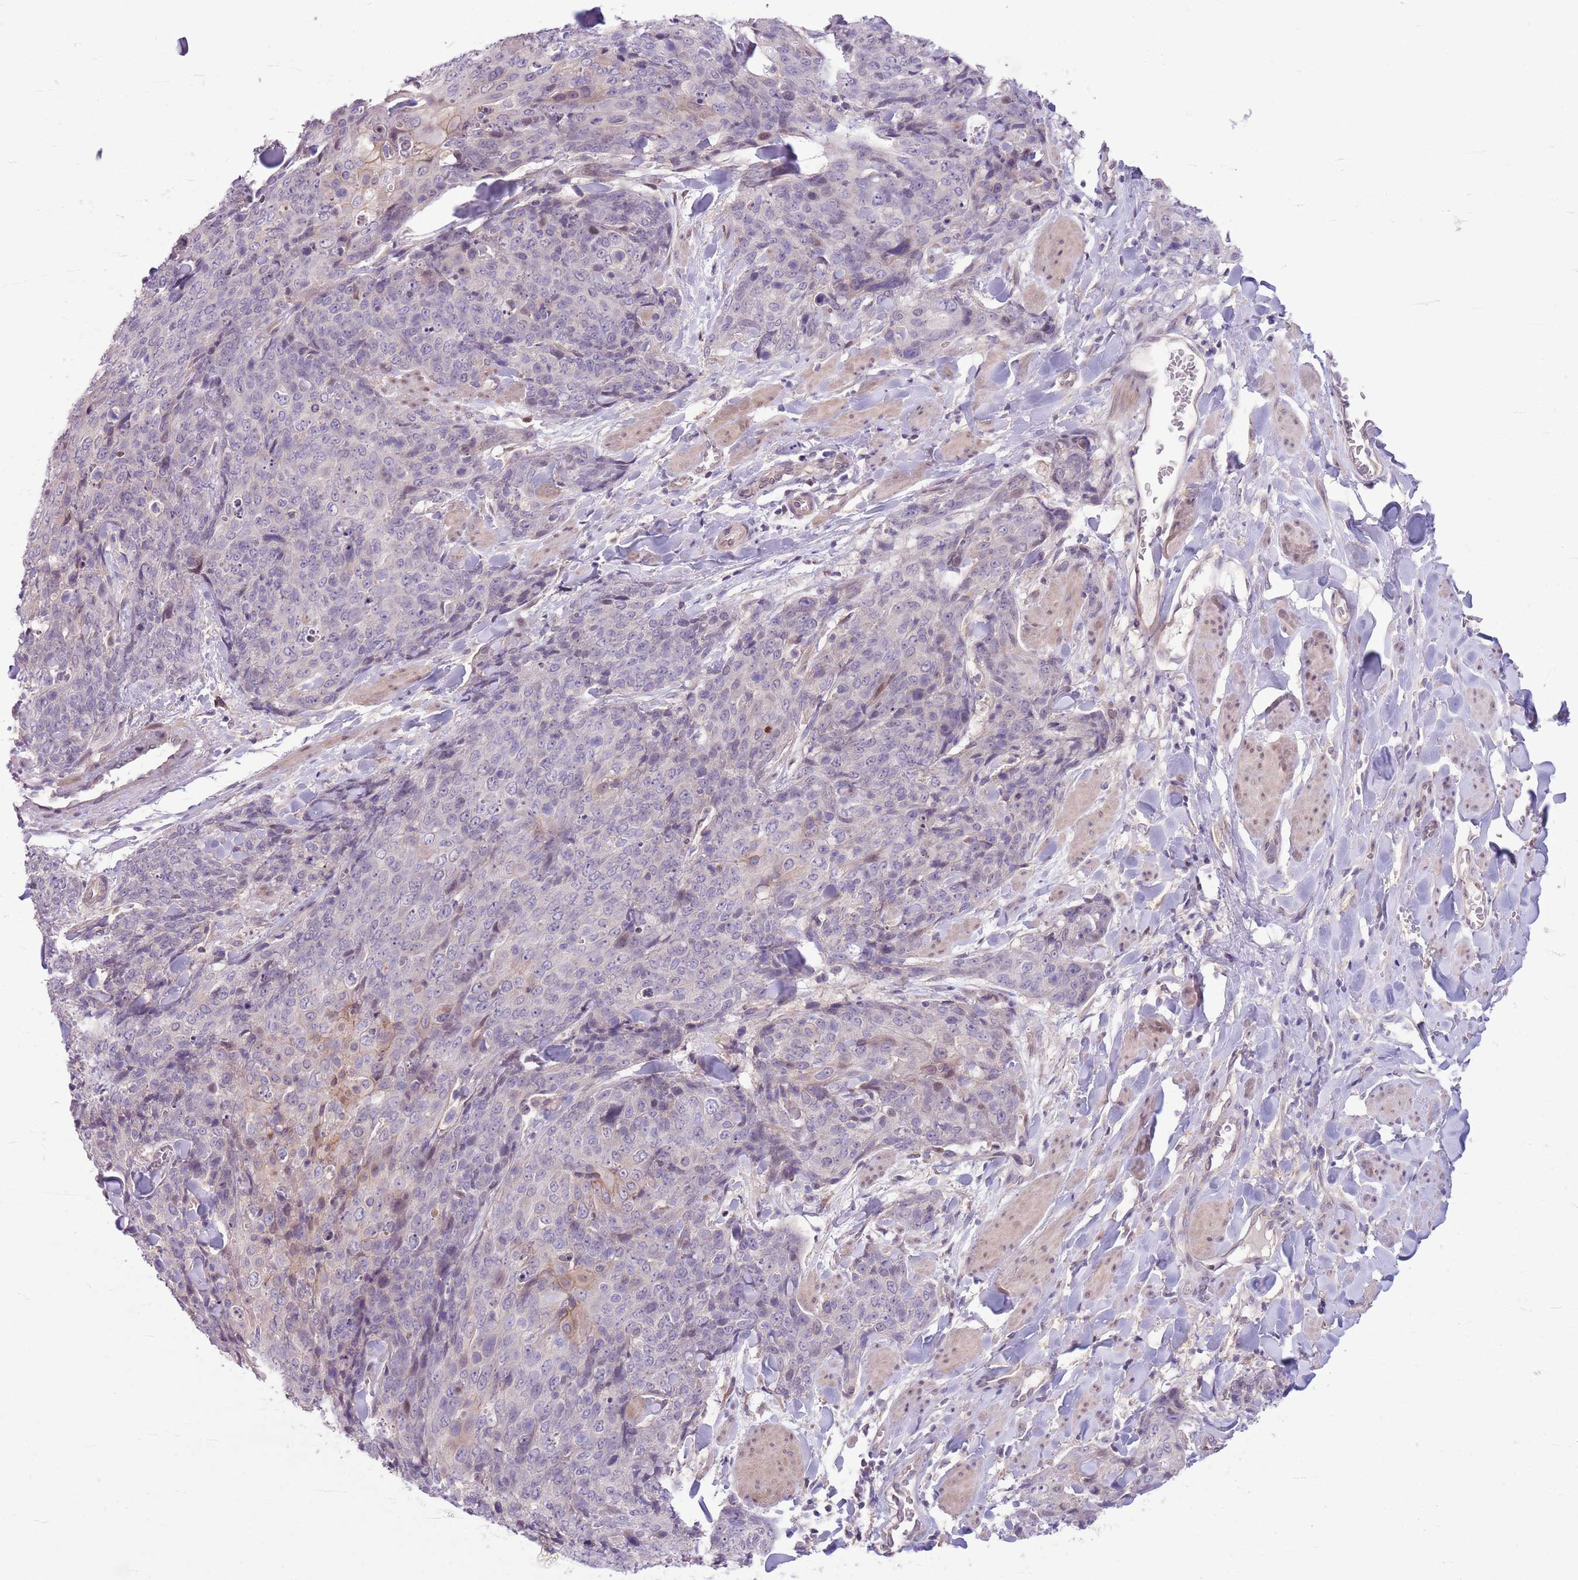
{"staining": {"intensity": "negative", "quantity": "none", "location": "none"}, "tissue": "skin cancer", "cell_type": "Tumor cells", "image_type": "cancer", "snomed": [{"axis": "morphology", "description": "Squamous cell carcinoma, NOS"}, {"axis": "topography", "description": "Skin"}, {"axis": "topography", "description": "Vulva"}], "caption": "The IHC photomicrograph has no significant staining in tumor cells of skin cancer tissue. (IHC, brightfield microscopy, high magnification).", "gene": "CCND2", "patient": {"sex": "female", "age": 85}}